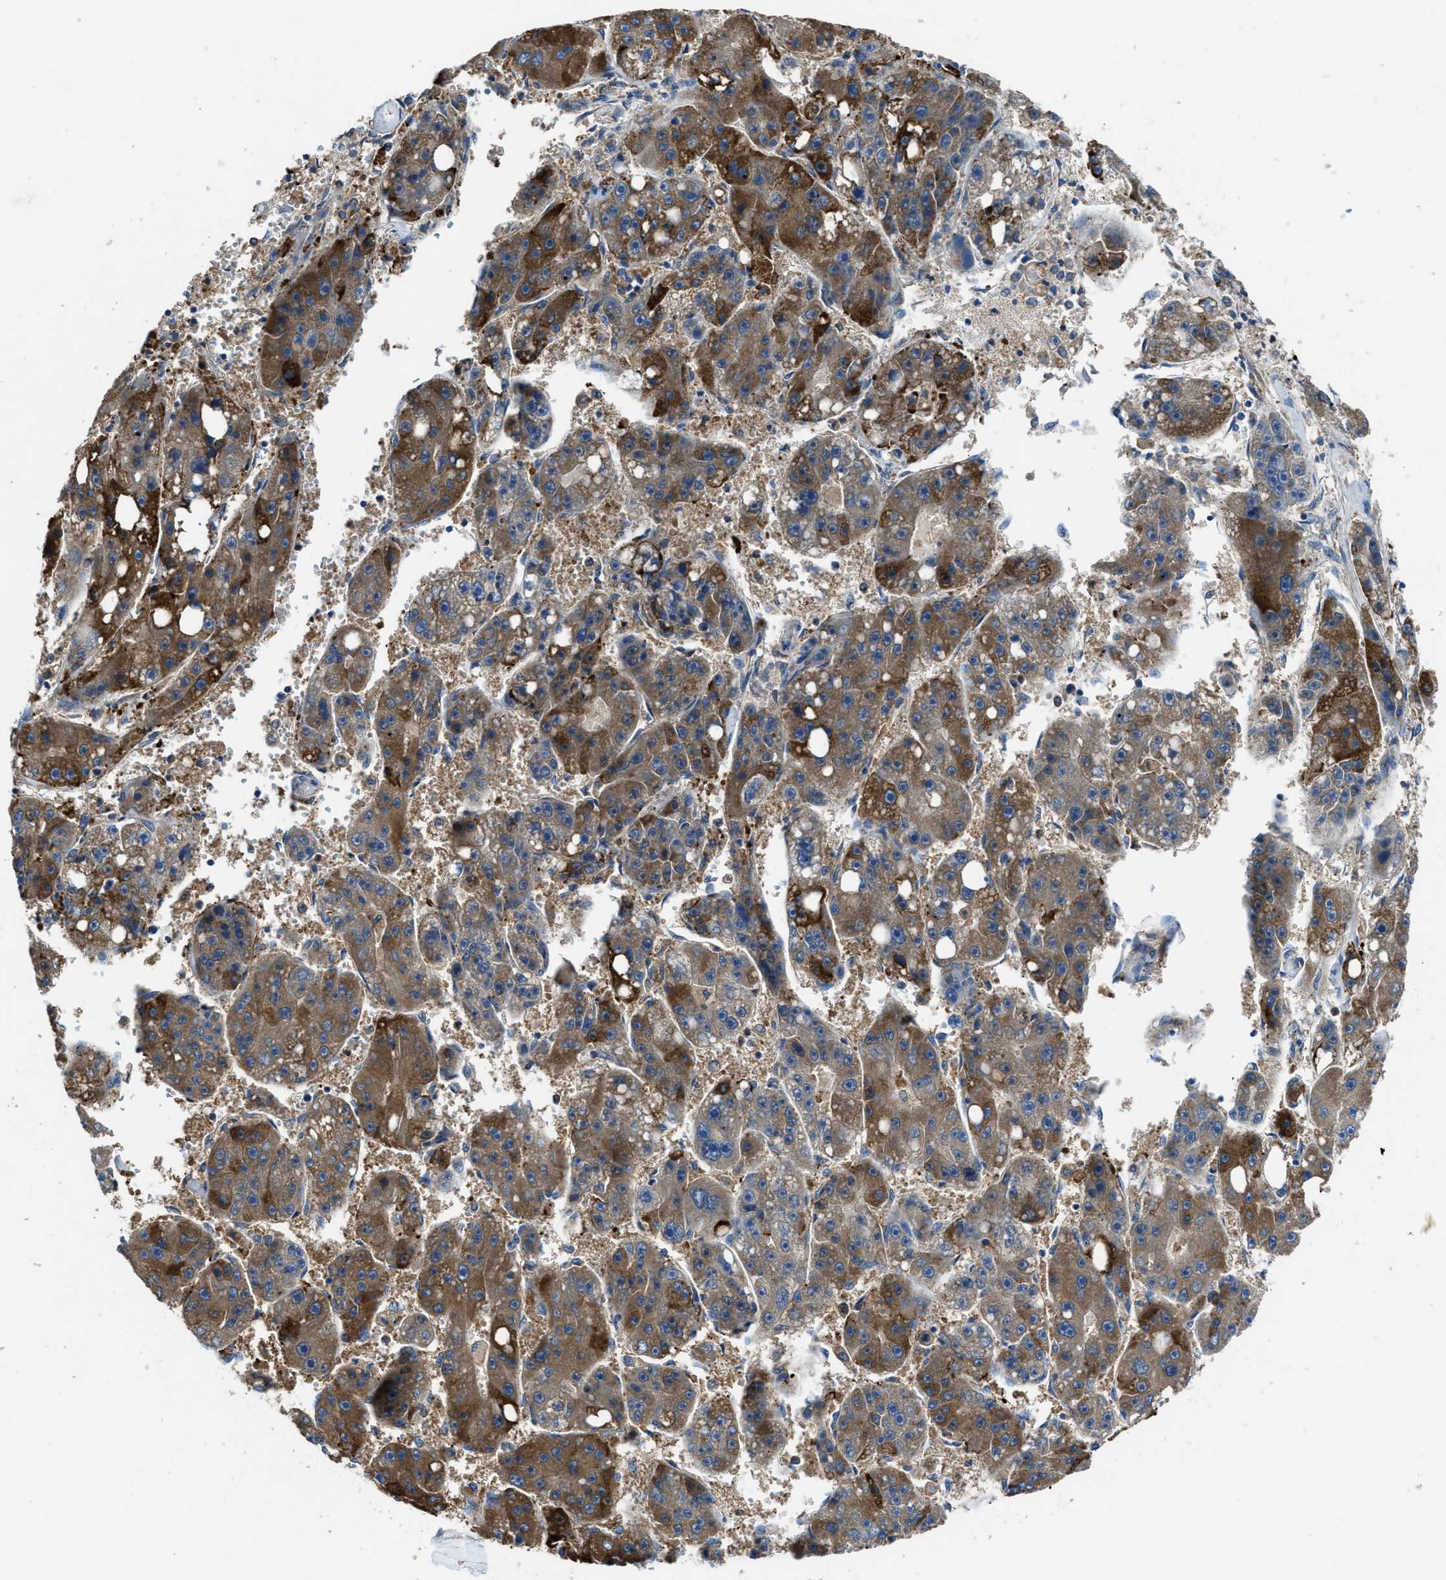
{"staining": {"intensity": "strong", "quantity": "25%-75%", "location": "cytoplasmic/membranous"}, "tissue": "liver cancer", "cell_type": "Tumor cells", "image_type": "cancer", "snomed": [{"axis": "morphology", "description": "Carcinoma, Hepatocellular, NOS"}, {"axis": "topography", "description": "Liver"}], "caption": "Liver cancer (hepatocellular carcinoma) stained with DAB (3,3'-diaminobenzidine) immunohistochemistry (IHC) demonstrates high levels of strong cytoplasmic/membranous positivity in approximately 25%-75% of tumor cells.", "gene": "MAP3K20", "patient": {"sex": "female", "age": 61}}